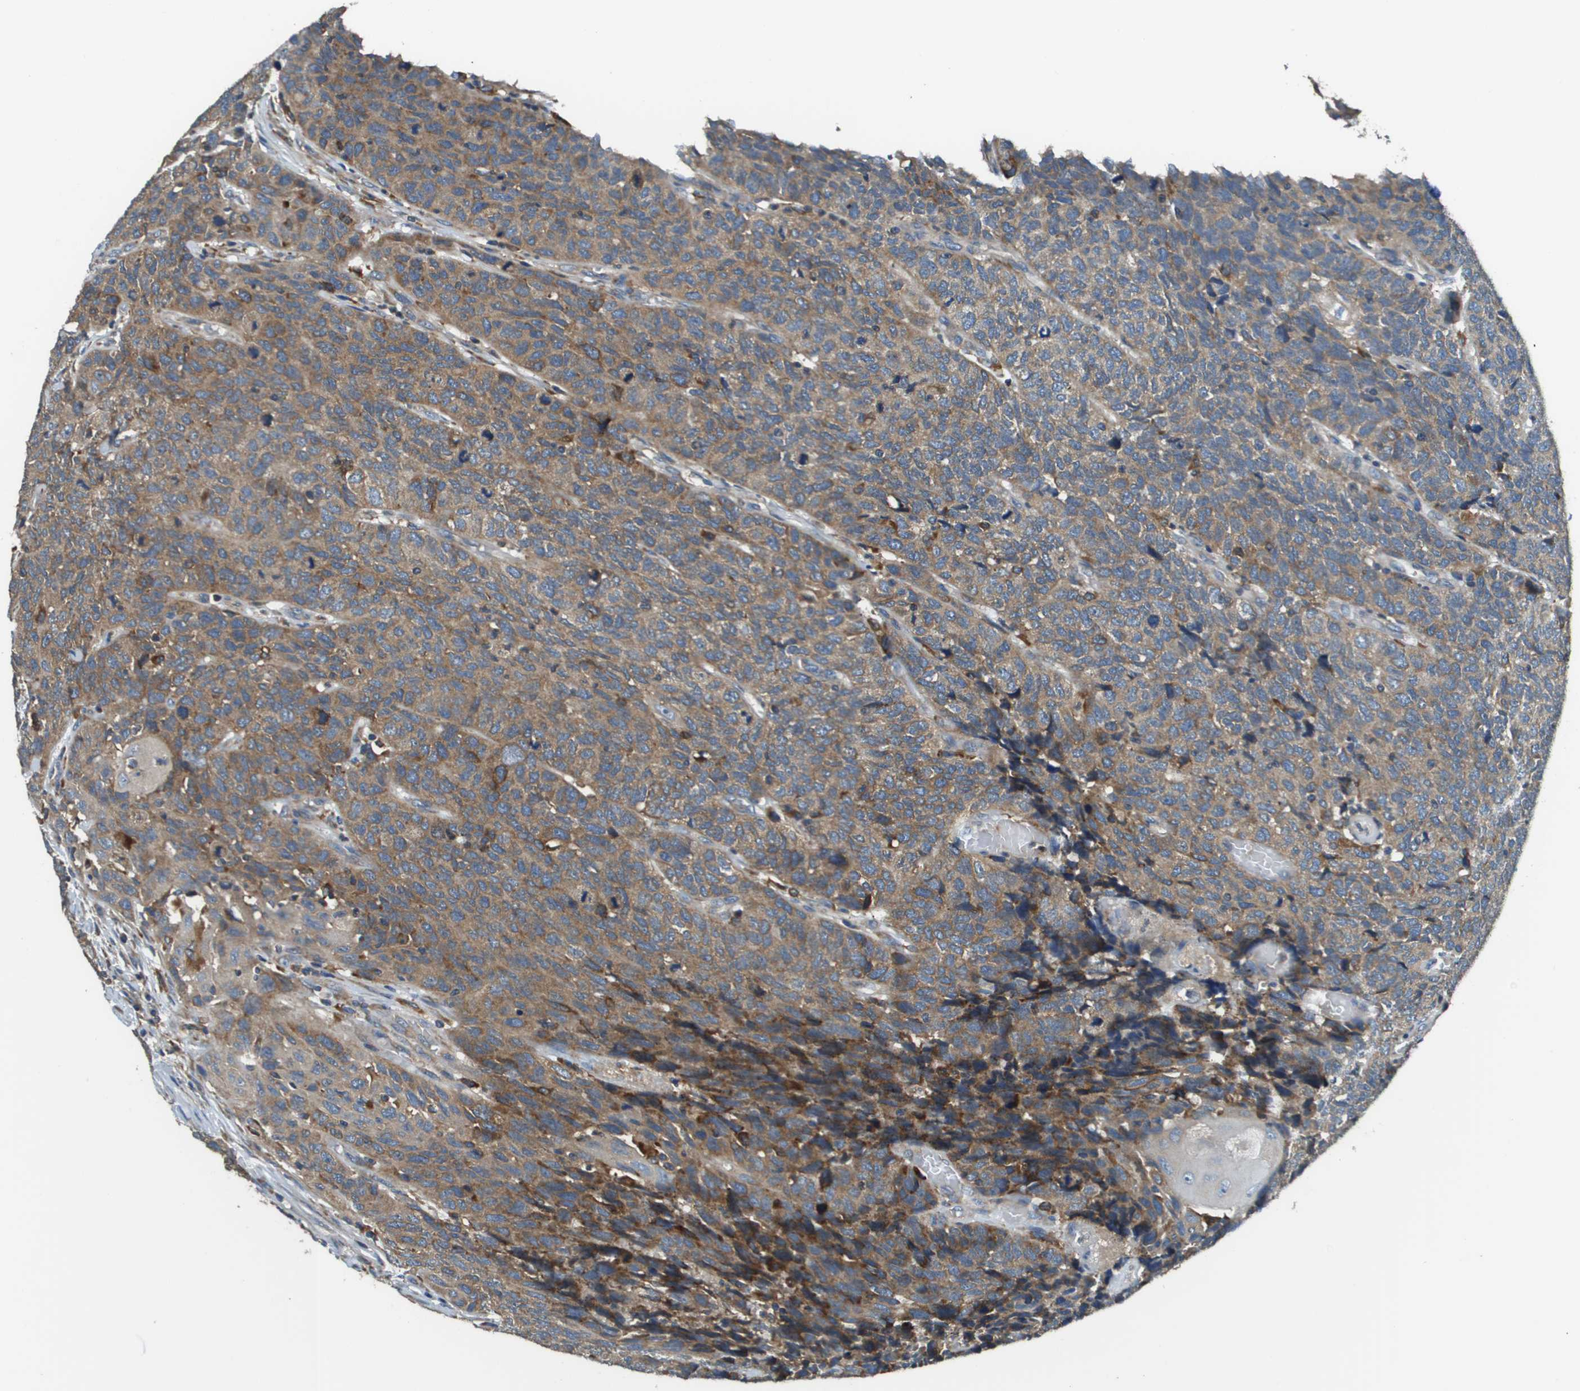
{"staining": {"intensity": "moderate", "quantity": ">75%", "location": "cytoplasmic/membranous"}, "tissue": "head and neck cancer", "cell_type": "Tumor cells", "image_type": "cancer", "snomed": [{"axis": "morphology", "description": "Squamous cell carcinoma, NOS"}, {"axis": "topography", "description": "Head-Neck"}], "caption": "Human head and neck cancer stained for a protein (brown) reveals moderate cytoplasmic/membranous positive positivity in approximately >75% of tumor cells.", "gene": "CNPY3", "patient": {"sex": "male", "age": 66}}